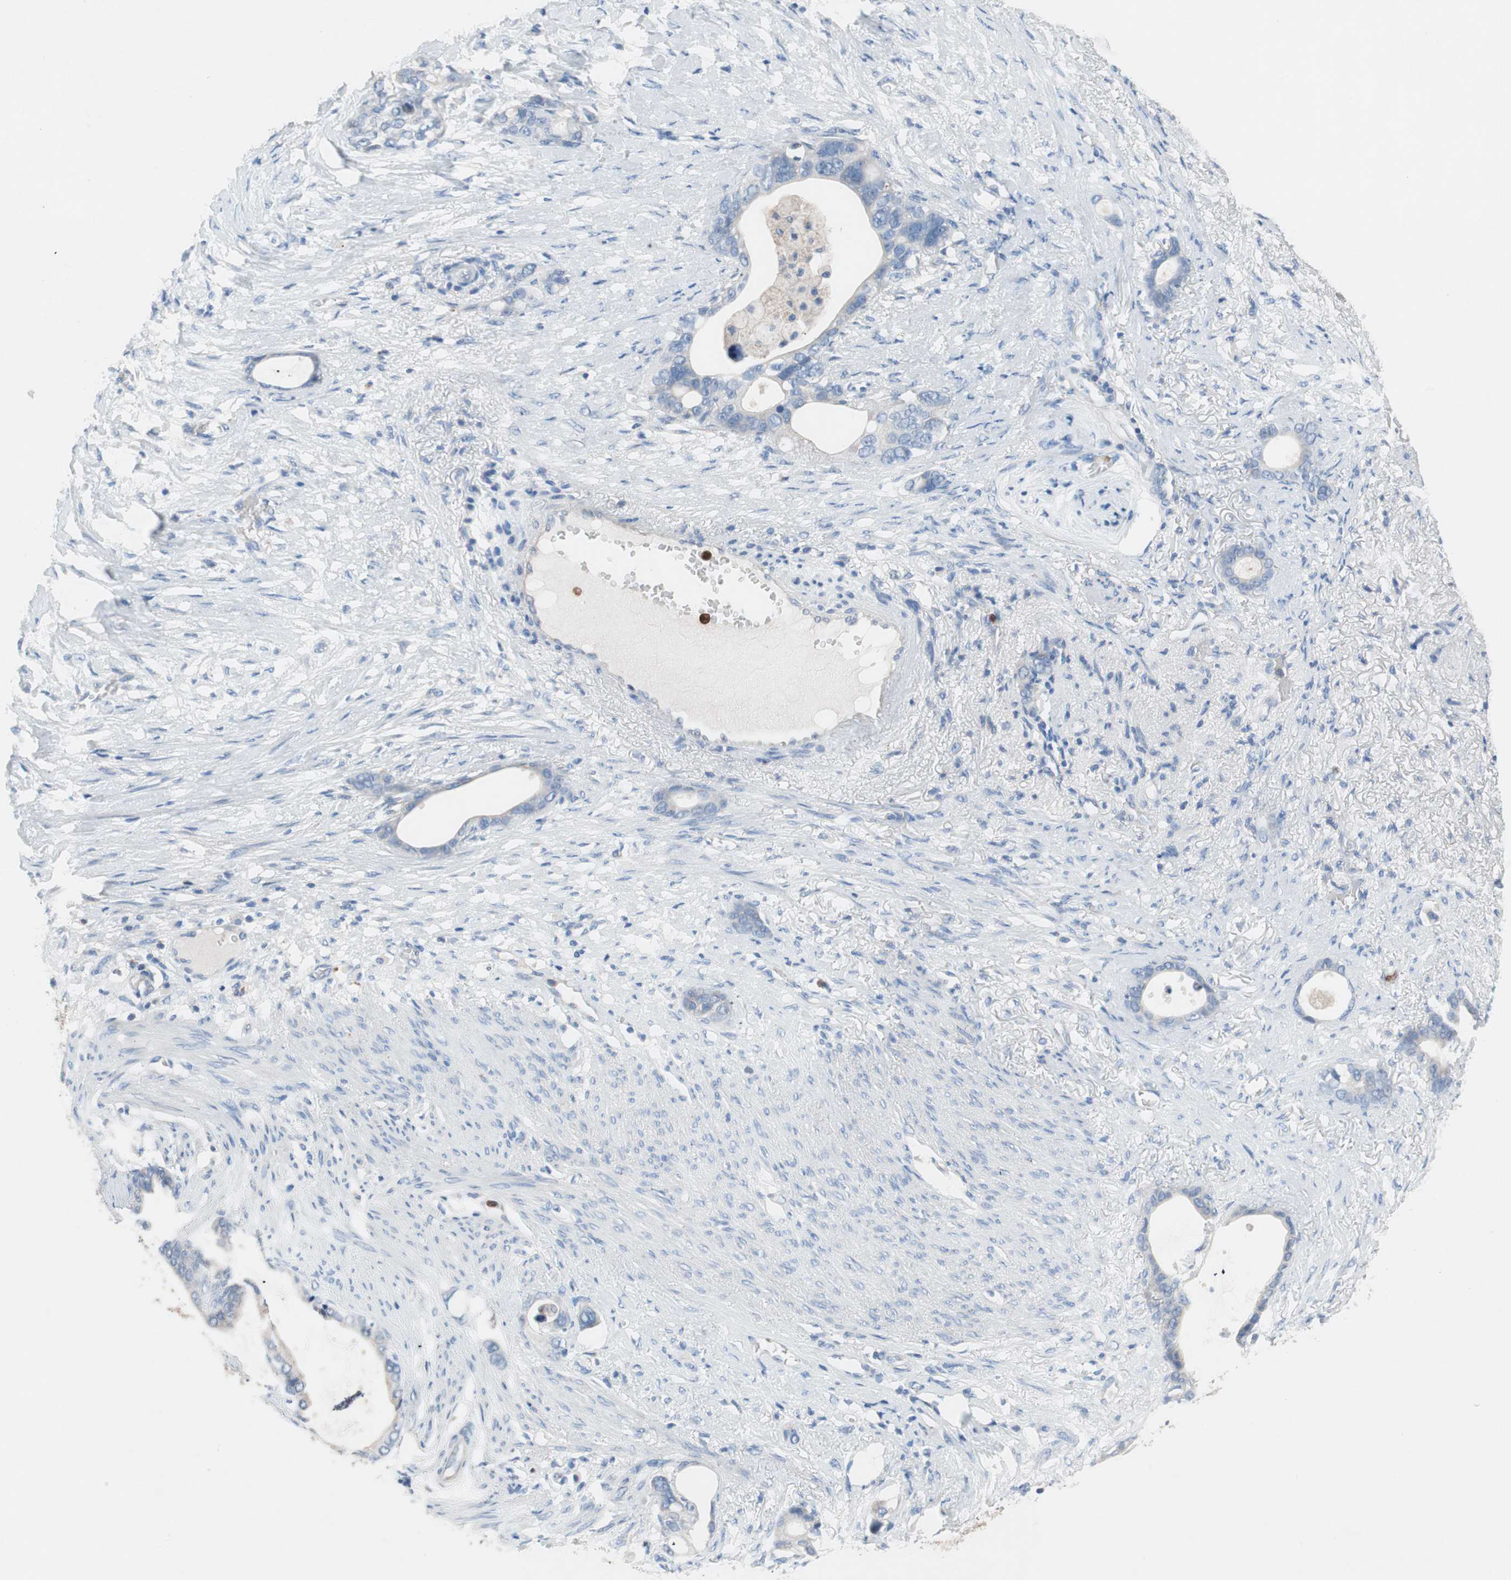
{"staining": {"intensity": "negative", "quantity": "none", "location": "none"}, "tissue": "stomach cancer", "cell_type": "Tumor cells", "image_type": "cancer", "snomed": [{"axis": "morphology", "description": "Adenocarcinoma, NOS"}, {"axis": "topography", "description": "Stomach"}], "caption": "This is an IHC photomicrograph of adenocarcinoma (stomach). There is no expression in tumor cells.", "gene": "CLEC4D", "patient": {"sex": "female", "age": 75}}